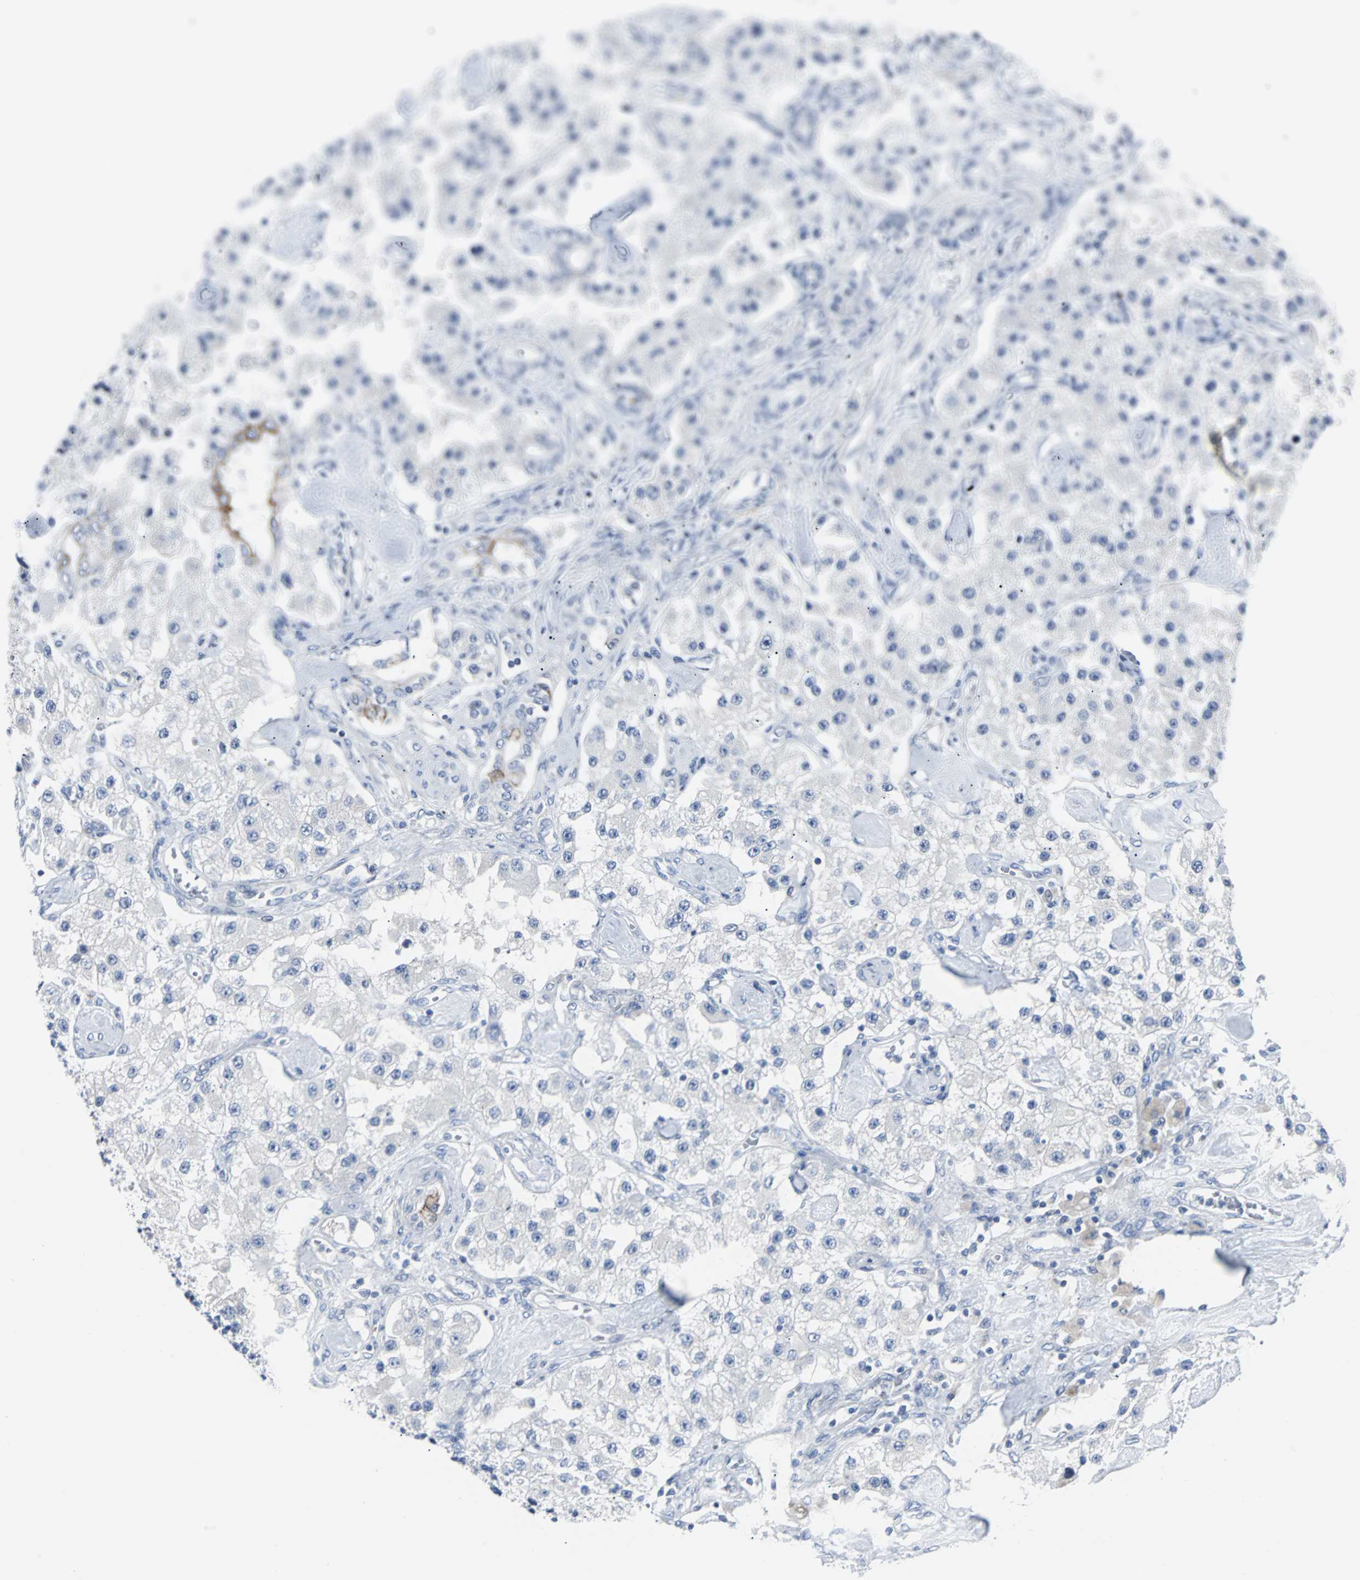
{"staining": {"intensity": "negative", "quantity": "none", "location": "none"}, "tissue": "carcinoid", "cell_type": "Tumor cells", "image_type": "cancer", "snomed": [{"axis": "morphology", "description": "Carcinoid, malignant, NOS"}, {"axis": "topography", "description": "Pancreas"}], "caption": "IHC of carcinoid shows no staining in tumor cells.", "gene": "RASA1", "patient": {"sex": "male", "age": 41}}